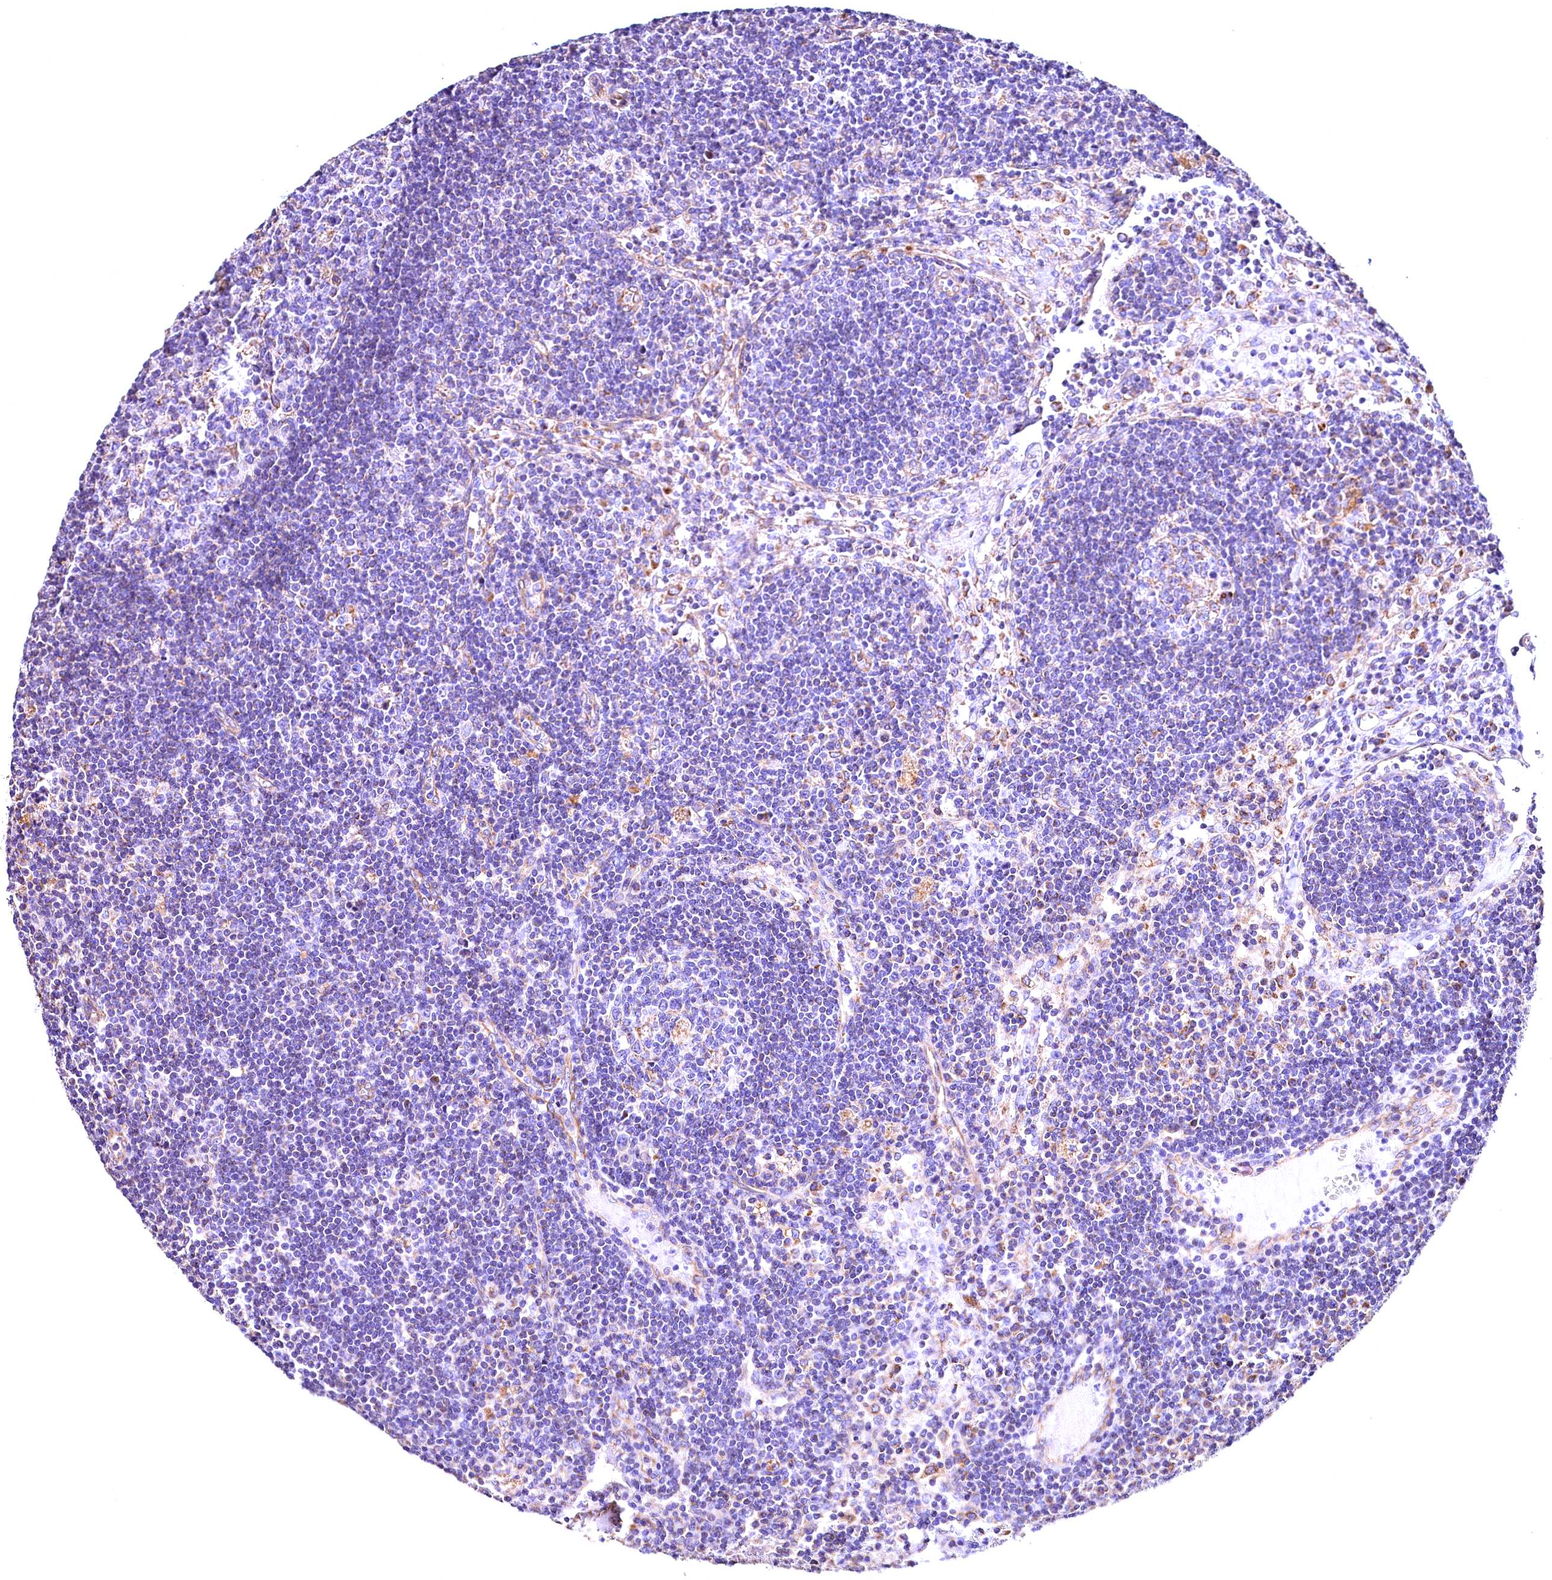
{"staining": {"intensity": "weak", "quantity": "<25%", "location": "cytoplasmic/membranous"}, "tissue": "lymph node", "cell_type": "Germinal center cells", "image_type": "normal", "snomed": [{"axis": "morphology", "description": "Normal tissue, NOS"}, {"axis": "topography", "description": "Lymph node"}], "caption": "Protein analysis of unremarkable lymph node shows no significant staining in germinal center cells. (Brightfield microscopy of DAB (3,3'-diaminobenzidine) immunohistochemistry (IHC) at high magnification).", "gene": "ACAA2", "patient": {"sex": "male", "age": 58}}